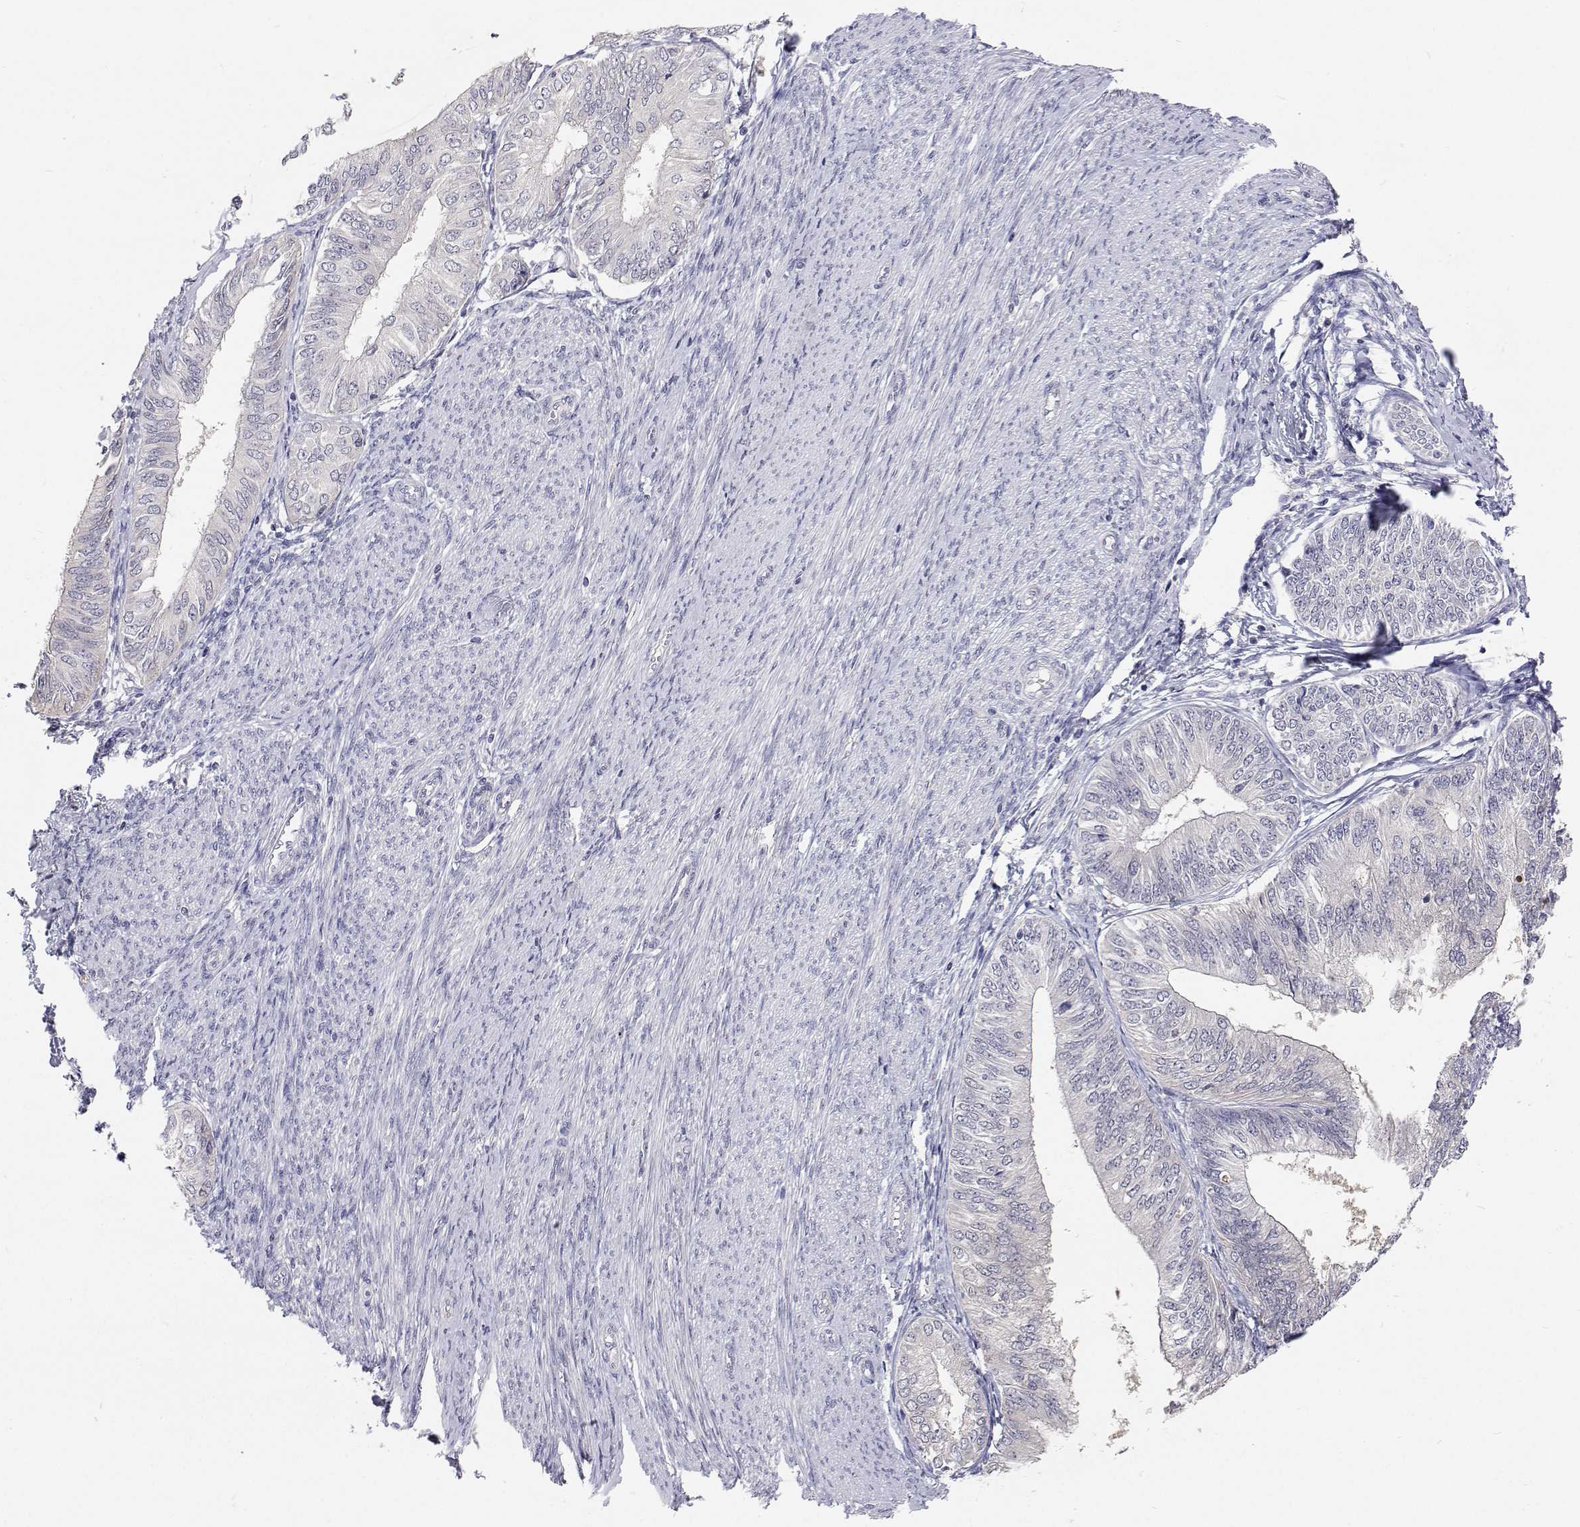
{"staining": {"intensity": "negative", "quantity": "none", "location": "none"}, "tissue": "endometrial cancer", "cell_type": "Tumor cells", "image_type": "cancer", "snomed": [{"axis": "morphology", "description": "Adenocarcinoma, NOS"}, {"axis": "topography", "description": "Endometrium"}], "caption": "A histopathology image of human adenocarcinoma (endometrial) is negative for staining in tumor cells.", "gene": "MYPN", "patient": {"sex": "female", "age": 58}}